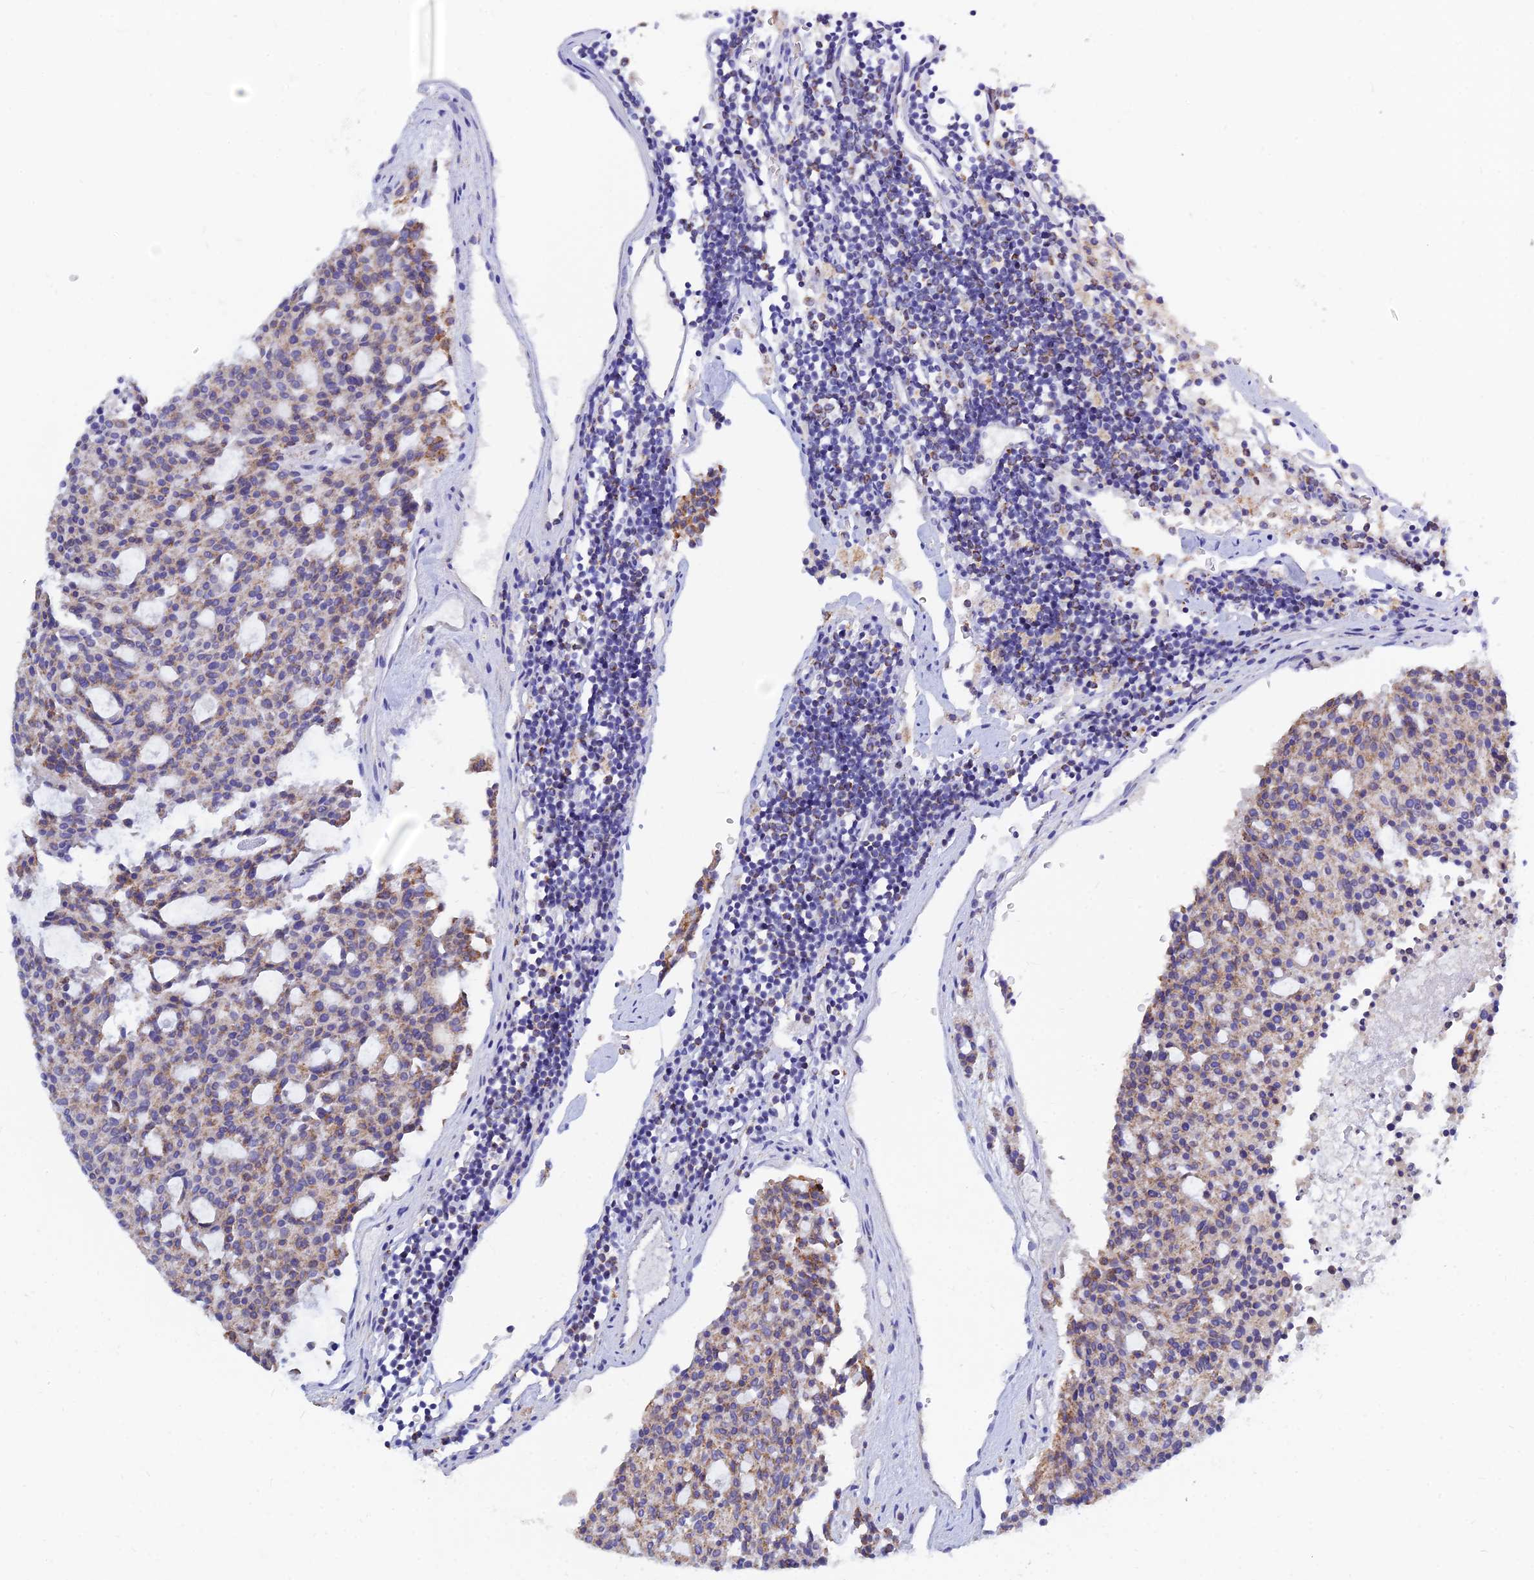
{"staining": {"intensity": "moderate", "quantity": ">75%", "location": "cytoplasmic/membranous"}, "tissue": "carcinoid", "cell_type": "Tumor cells", "image_type": "cancer", "snomed": [{"axis": "morphology", "description": "Carcinoid, malignant, NOS"}, {"axis": "topography", "description": "Pancreas"}], "caption": "Human carcinoid stained for a protein (brown) reveals moderate cytoplasmic/membranous positive positivity in about >75% of tumor cells.", "gene": "MGST1", "patient": {"sex": "female", "age": 54}}